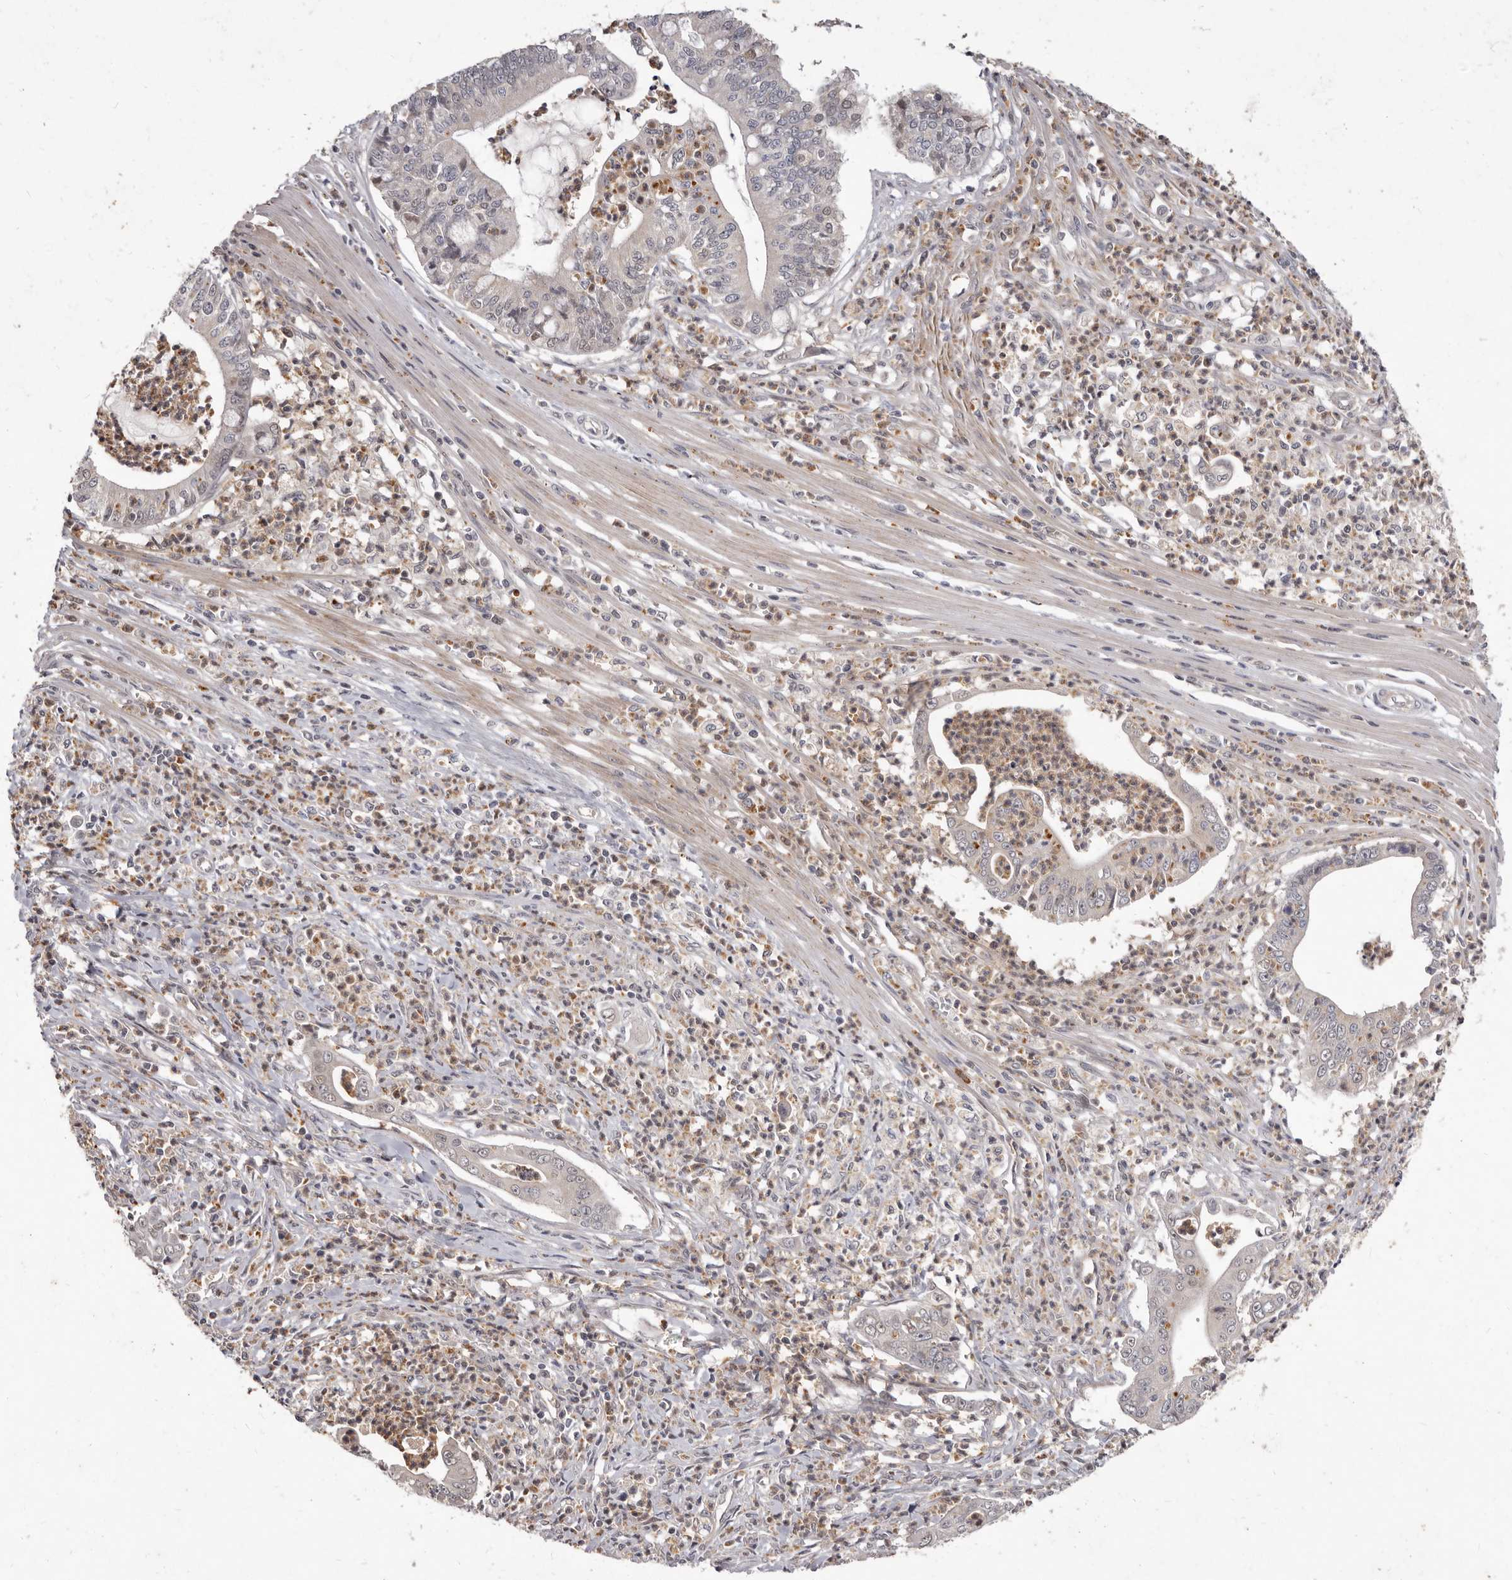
{"staining": {"intensity": "negative", "quantity": "none", "location": "none"}, "tissue": "pancreatic cancer", "cell_type": "Tumor cells", "image_type": "cancer", "snomed": [{"axis": "morphology", "description": "Adenocarcinoma, NOS"}, {"axis": "topography", "description": "Pancreas"}], "caption": "An image of pancreatic cancer stained for a protein shows no brown staining in tumor cells.", "gene": "ACLY", "patient": {"sex": "male", "age": 69}}